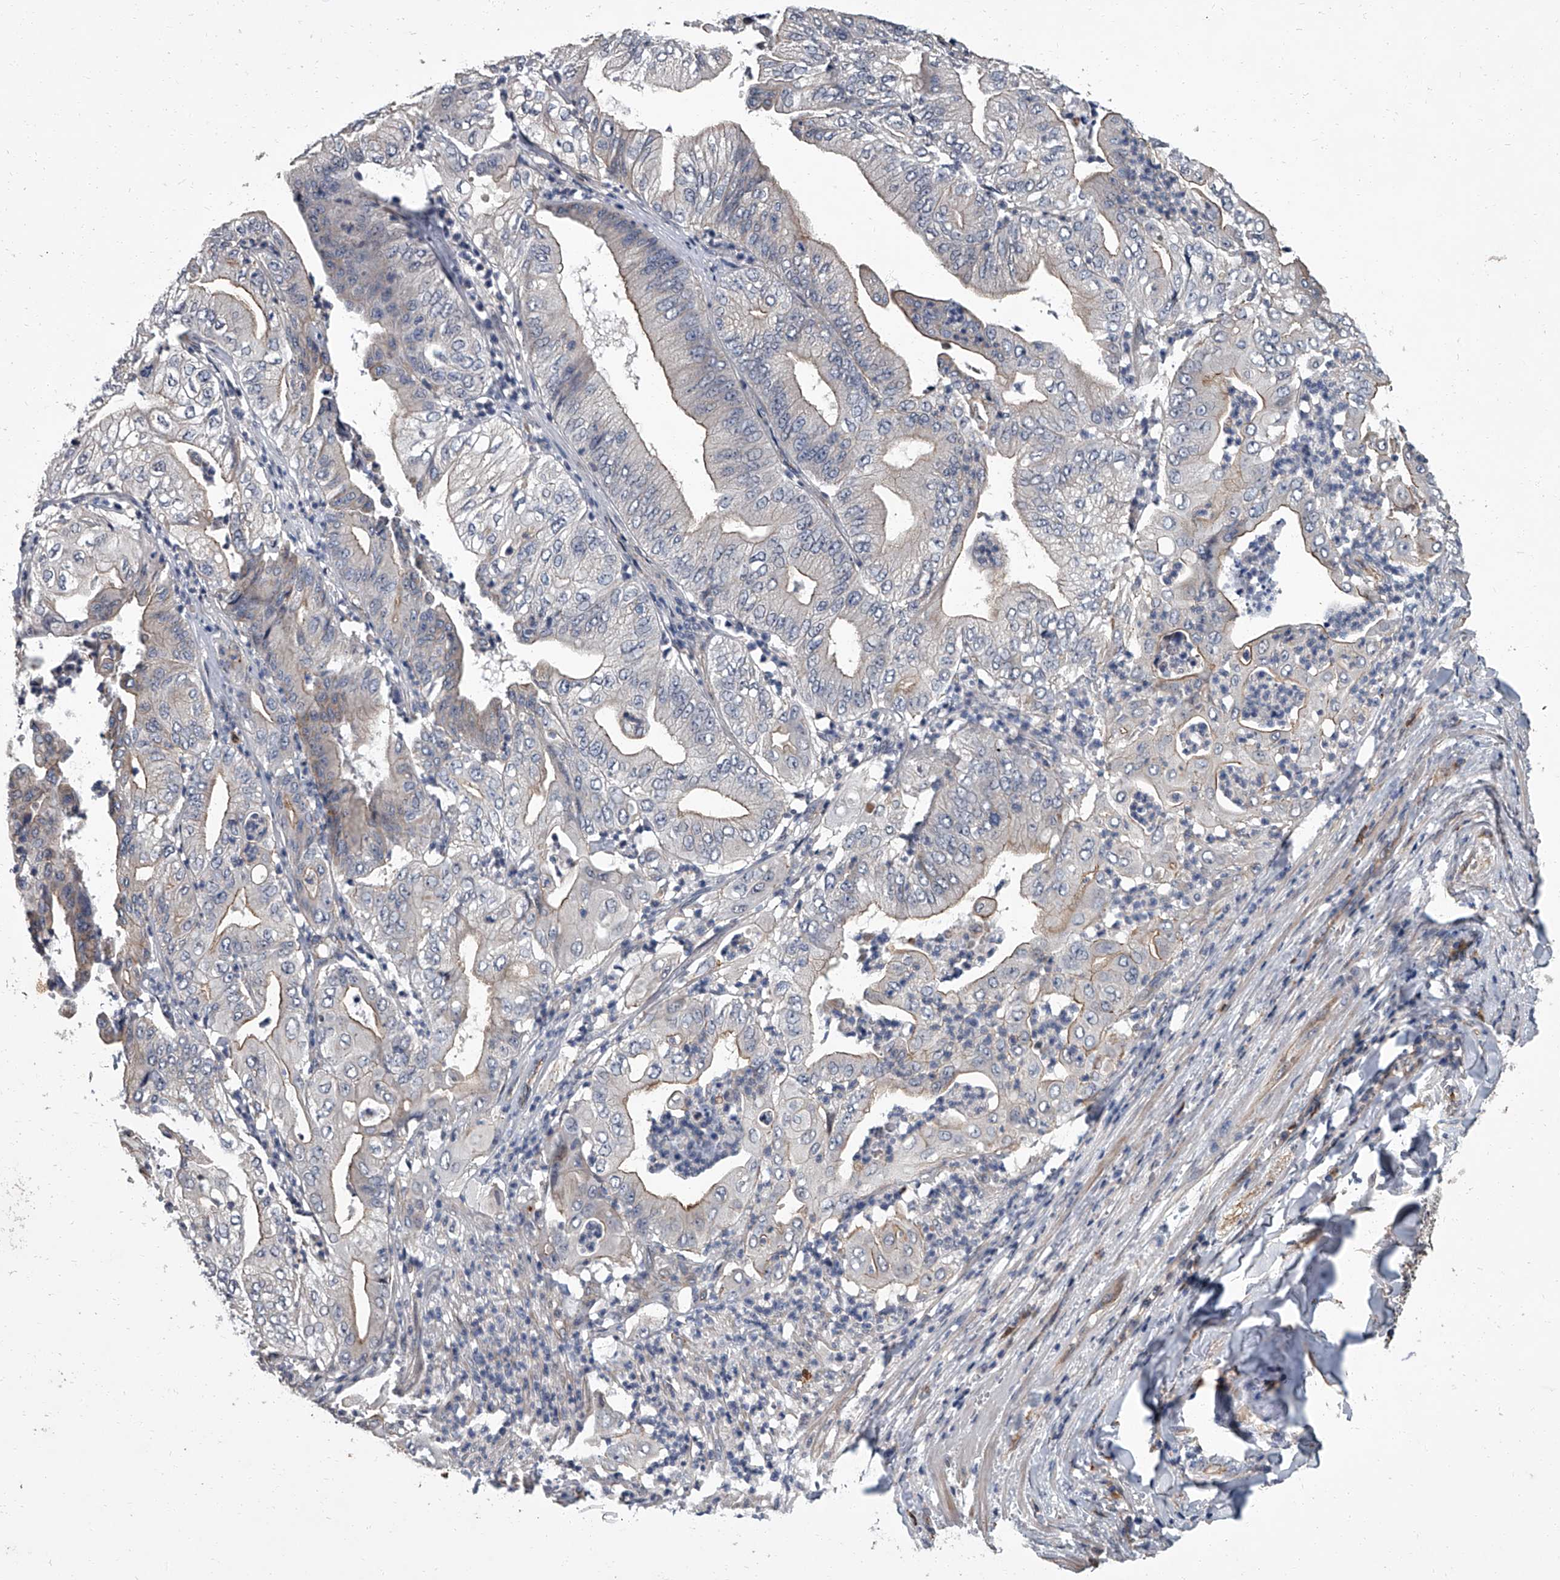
{"staining": {"intensity": "moderate", "quantity": "25%-75%", "location": "cytoplasmic/membranous"}, "tissue": "pancreatic cancer", "cell_type": "Tumor cells", "image_type": "cancer", "snomed": [{"axis": "morphology", "description": "Adenocarcinoma, NOS"}, {"axis": "topography", "description": "Pancreas"}], "caption": "Immunohistochemistry micrograph of human pancreatic cancer stained for a protein (brown), which shows medium levels of moderate cytoplasmic/membranous staining in about 25%-75% of tumor cells.", "gene": "SIRT4", "patient": {"sex": "female", "age": 77}}